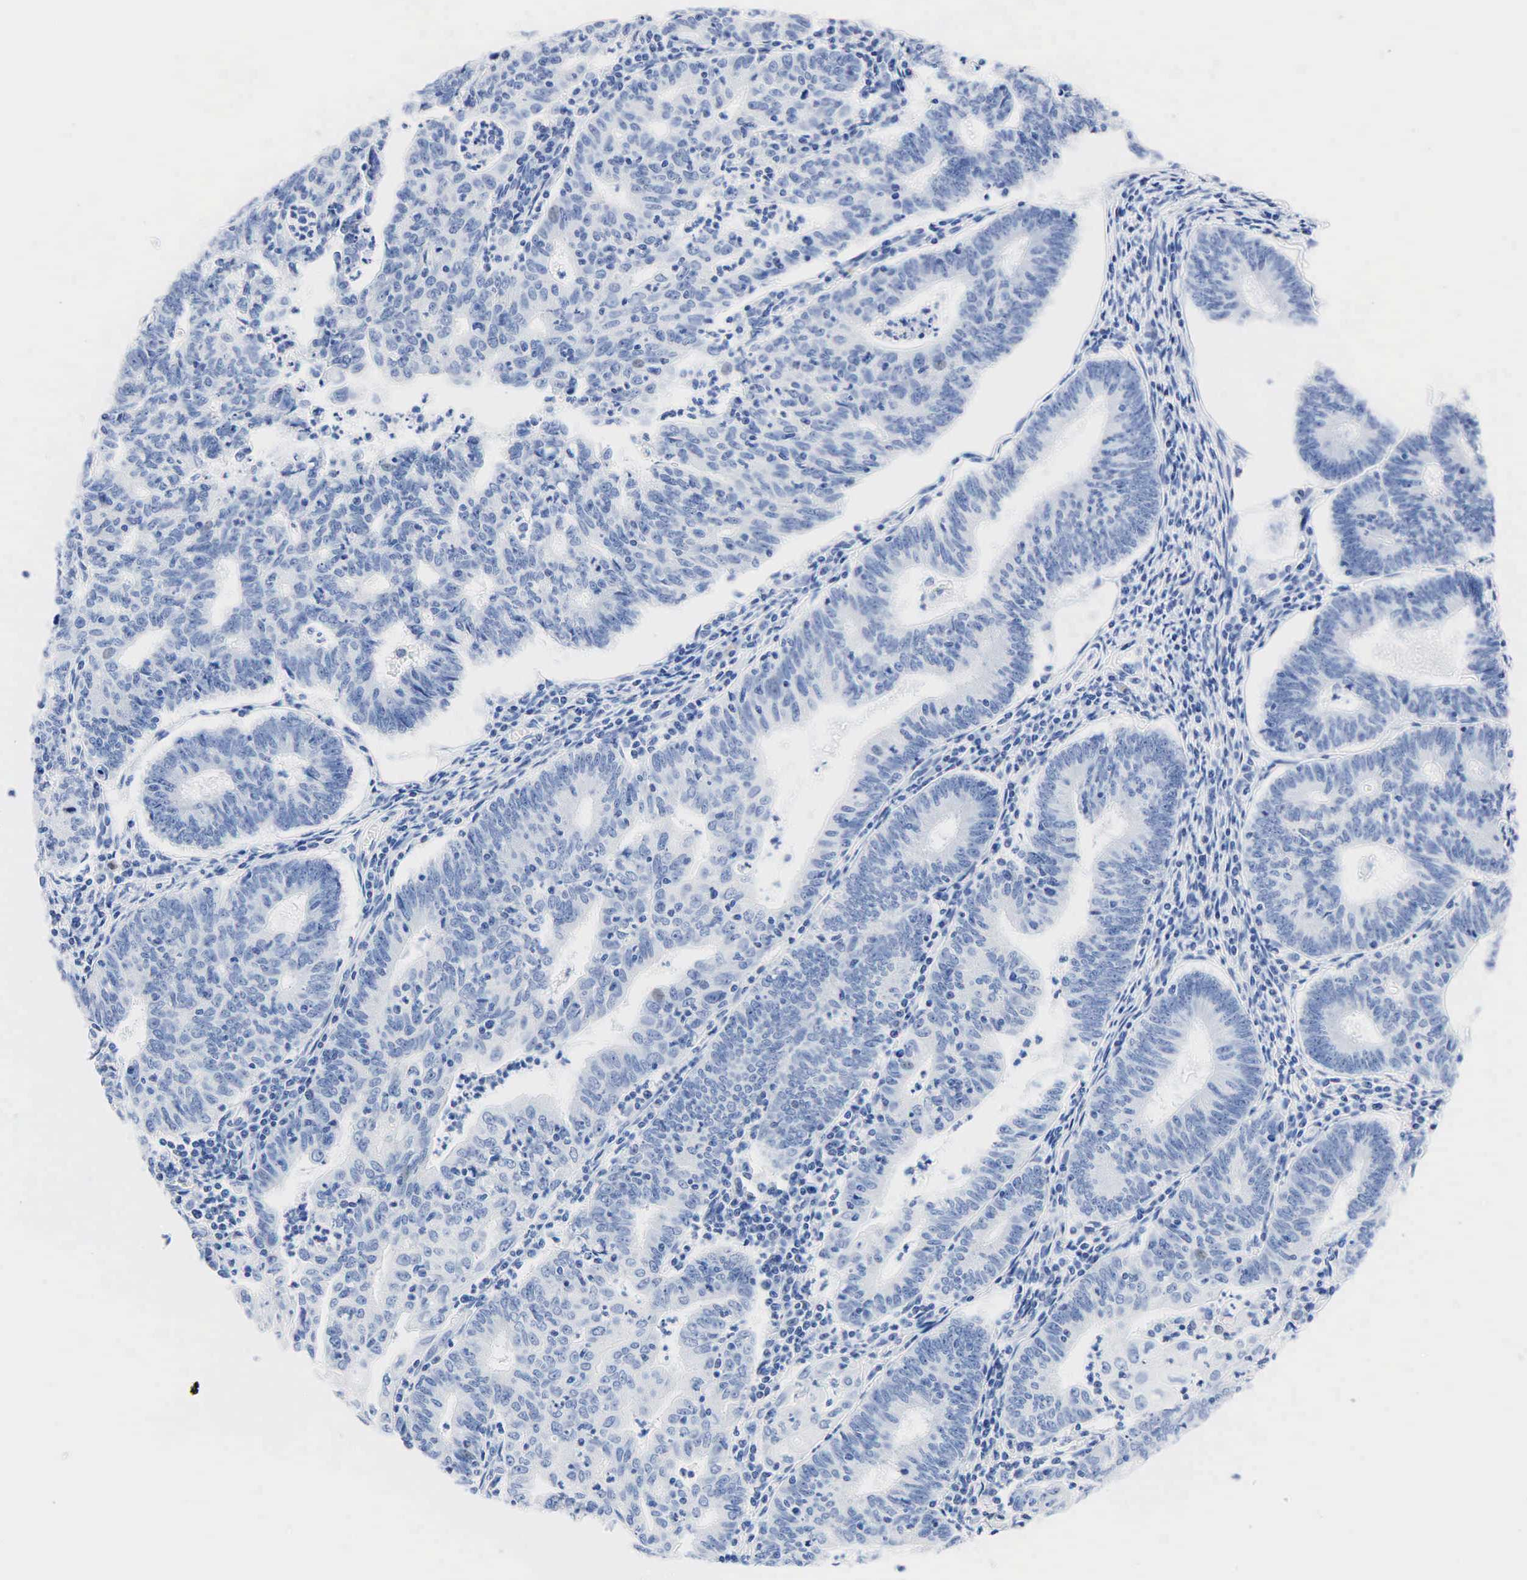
{"staining": {"intensity": "negative", "quantity": "none", "location": "none"}, "tissue": "endometrial cancer", "cell_type": "Tumor cells", "image_type": "cancer", "snomed": [{"axis": "morphology", "description": "Adenocarcinoma, NOS"}, {"axis": "topography", "description": "Endometrium"}], "caption": "Tumor cells are negative for brown protein staining in endometrial cancer (adenocarcinoma). (DAB immunohistochemistry, high magnification).", "gene": "NKX2-1", "patient": {"sex": "female", "age": 60}}